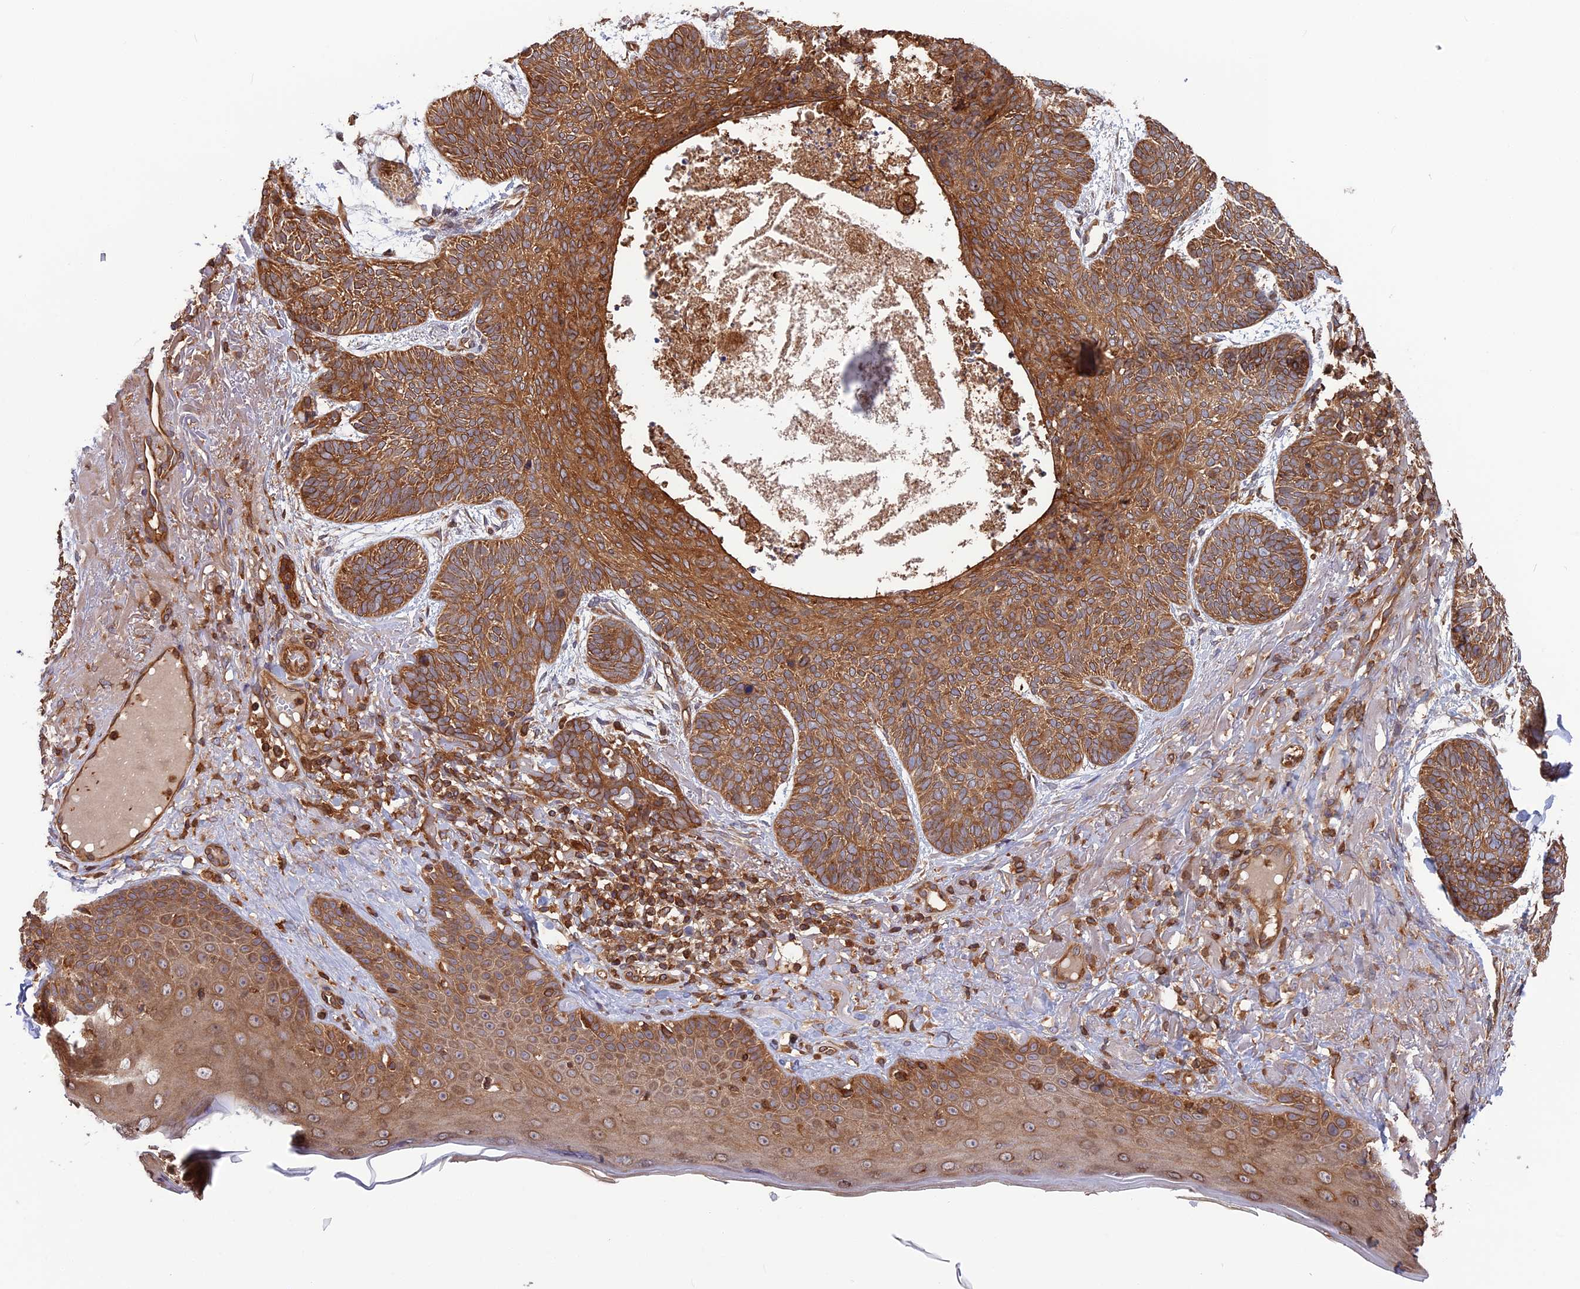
{"staining": {"intensity": "moderate", "quantity": ">75%", "location": "cytoplasmic/membranous"}, "tissue": "skin cancer", "cell_type": "Tumor cells", "image_type": "cancer", "snomed": [{"axis": "morphology", "description": "Normal tissue, NOS"}, {"axis": "morphology", "description": "Basal cell carcinoma"}, {"axis": "topography", "description": "Skin"}], "caption": "Skin basal cell carcinoma stained with immunohistochemistry reveals moderate cytoplasmic/membranous staining in approximately >75% of tumor cells. Using DAB (brown) and hematoxylin (blue) stains, captured at high magnification using brightfield microscopy.", "gene": "WDR1", "patient": {"sex": "male", "age": 66}}